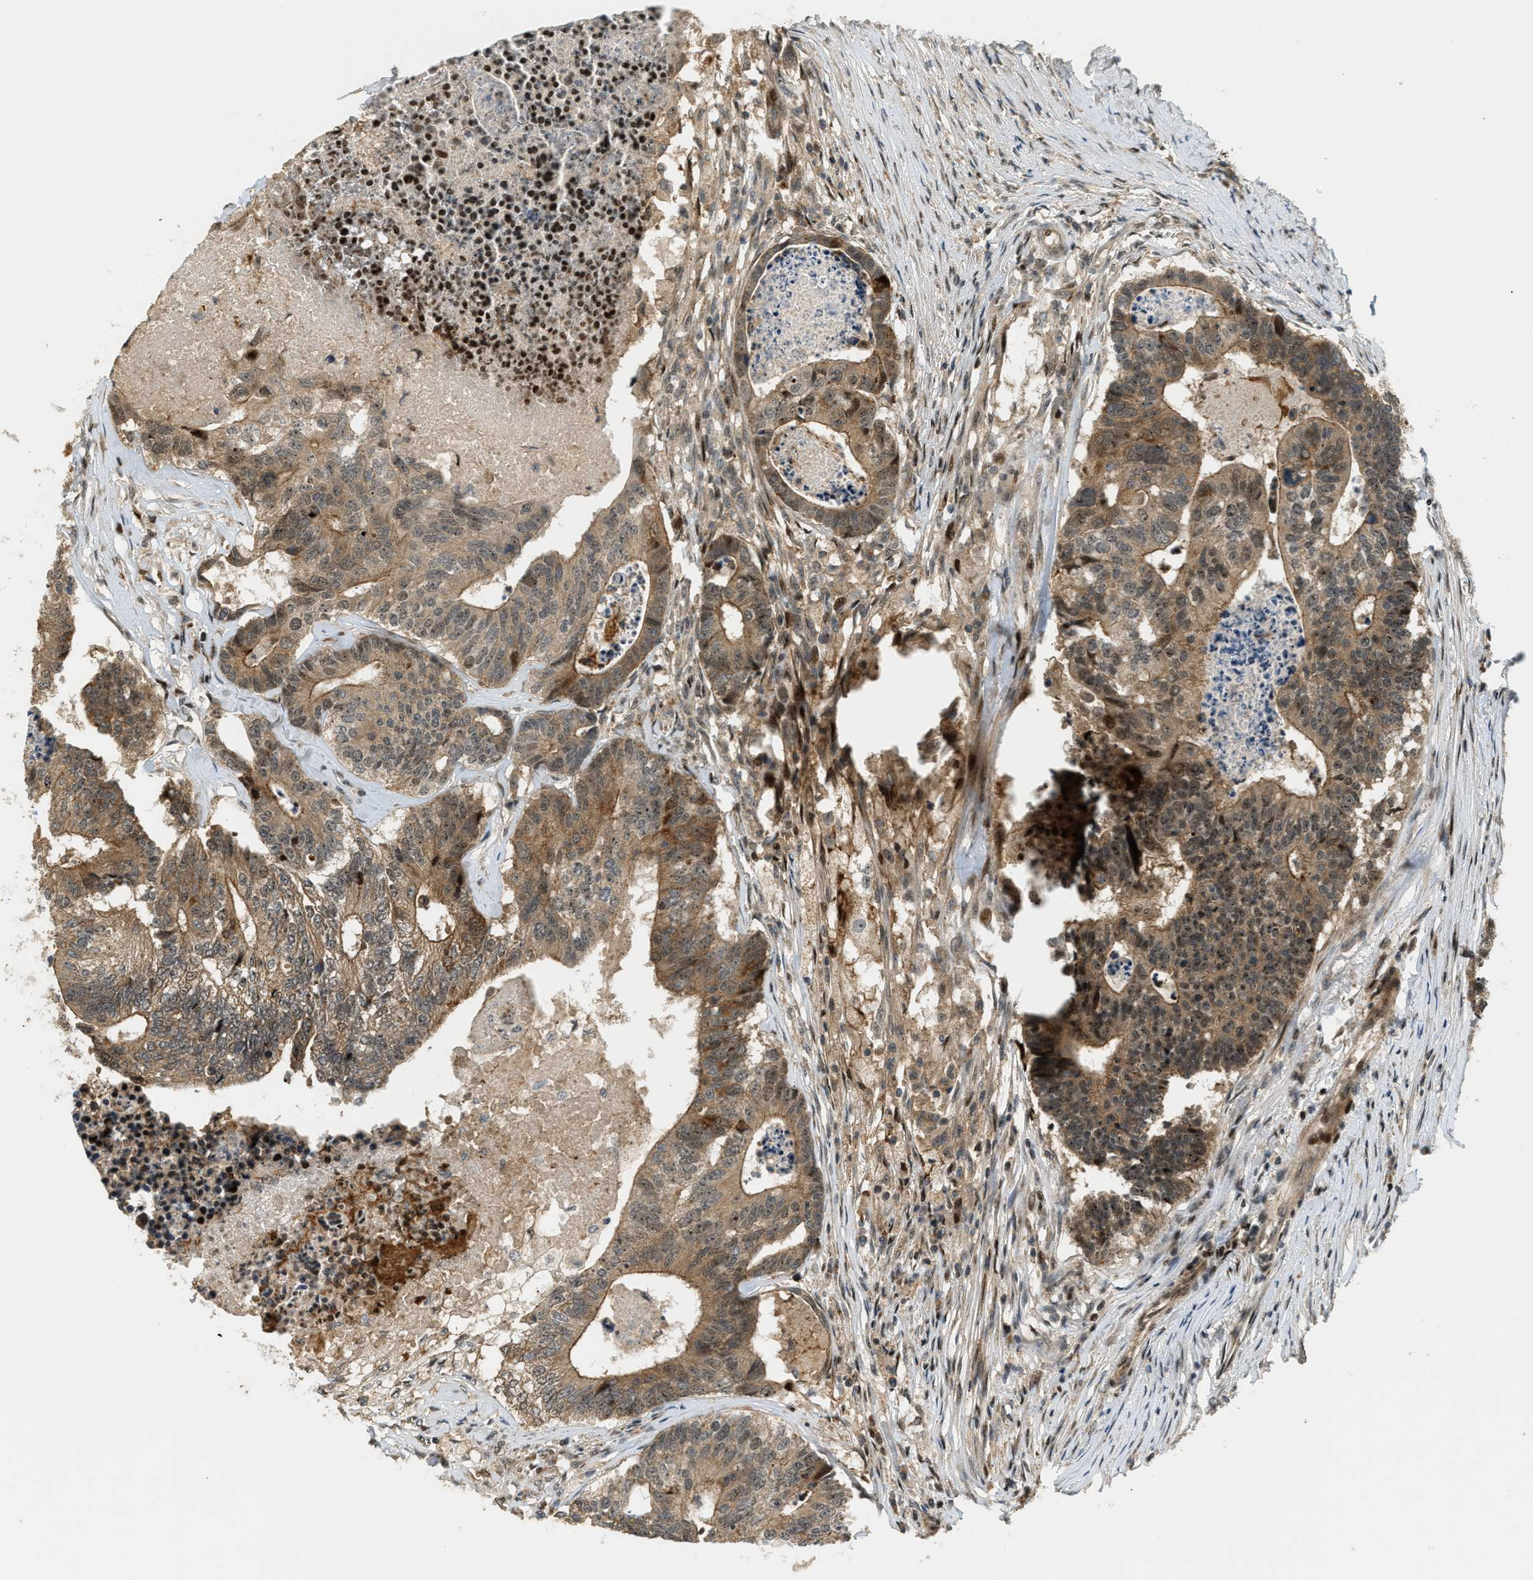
{"staining": {"intensity": "weak", "quantity": ">75%", "location": "cytoplasmic/membranous,nuclear"}, "tissue": "colorectal cancer", "cell_type": "Tumor cells", "image_type": "cancer", "snomed": [{"axis": "morphology", "description": "Adenocarcinoma, NOS"}, {"axis": "topography", "description": "Colon"}], "caption": "Brown immunohistochemical staining in colorectal adenocarcinoma reveals weak cytoplasmic/membranous and nuclear staining in approximately >75% of tumor cells.", "gene": "TRAPPC14", "patient": {"sex": "female", "age": 67}}